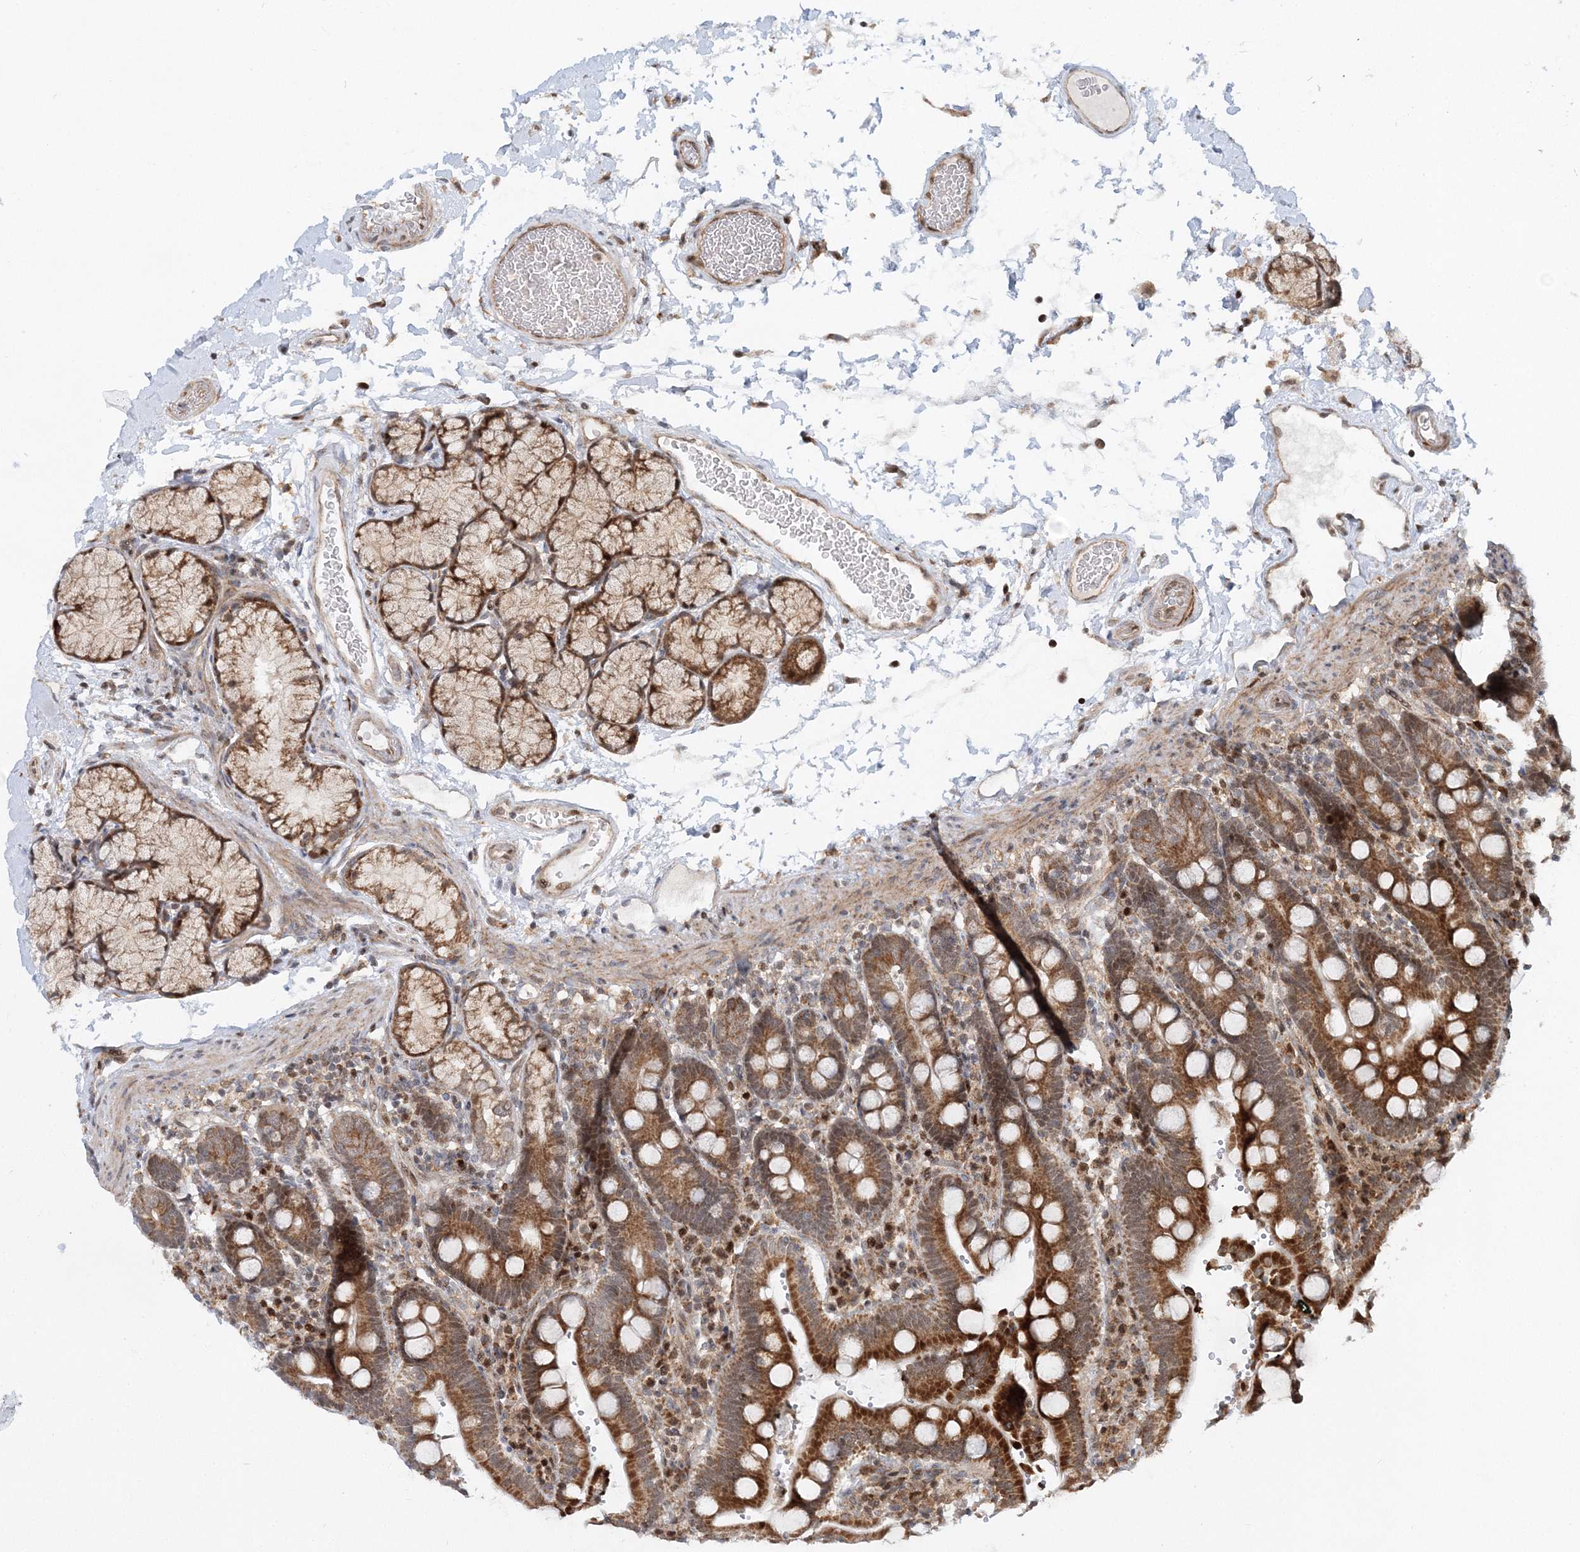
{"staining": {"intensity": "moderate", "quantity": ">75%", "location": "cytoplasmic/membranous"}, "tissue": "duodenum", "cell_type": "Glandular cells", "image_type": "normal", "snomed": [{"axis": "morphology", "description": "Normal tissue, NOS"}, {"axis": "topography", "description": "Small intestine, NOS"}], "caption": "Immunohistochemistry (IHC) histopathology image of benign human duodenum stained for a protein (brown), which shows medium levels of moderate cytoplasmic/membranous positivity in approximately >75% of glandular cells.", "gene": "RAB11FIP2", "patient": {"sex": "female", "age": 71}}